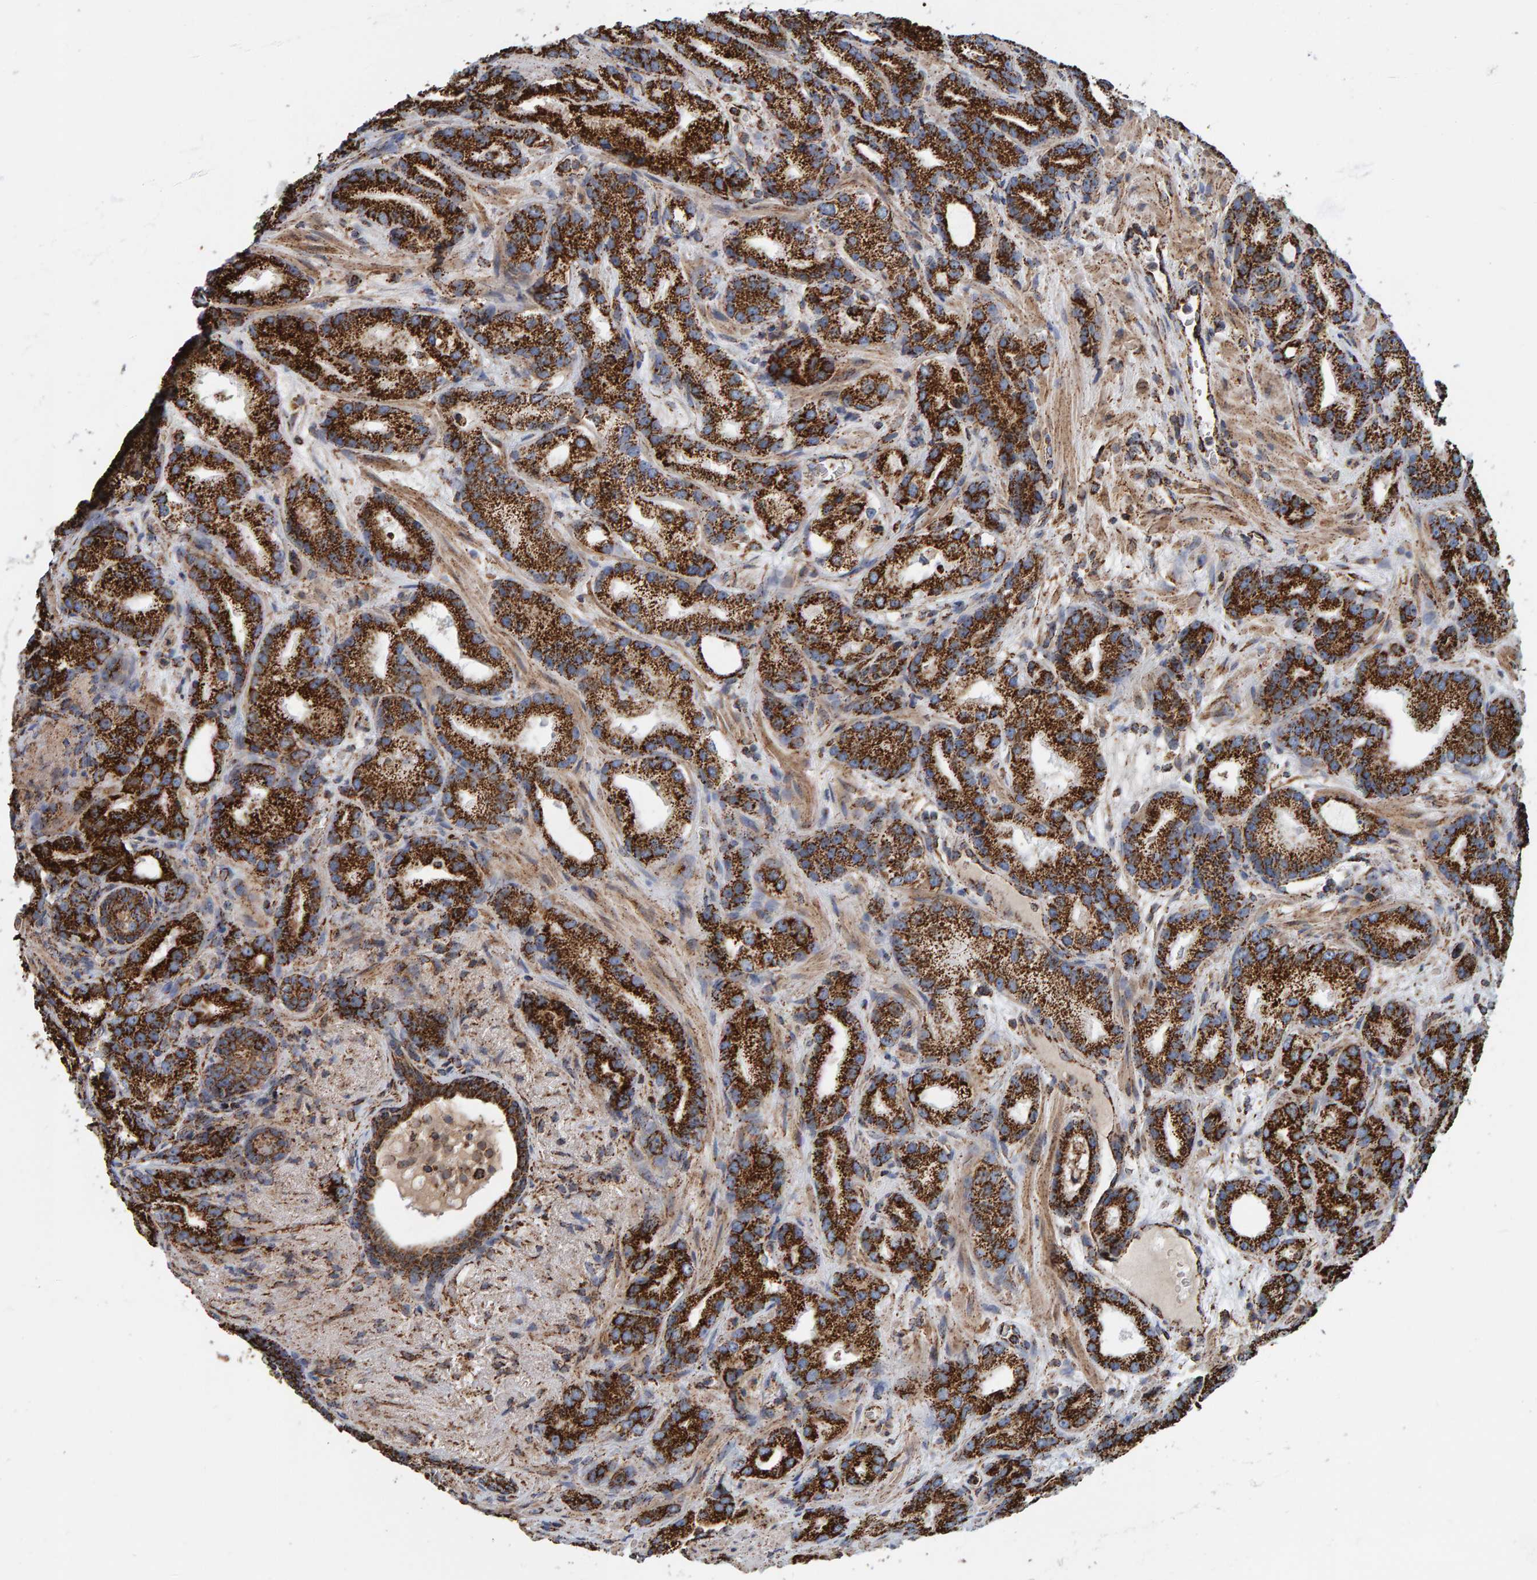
{"staining": {"intensity": "strong", "quantity": ">75%", "location": "cytoplasmic/membranous"}, "tissue": "prostate cancer", "cell_type": "Tumor cells", "image_type": "cancer", "snomed": [{"axis": "morphology", "description": "Adenocarcinoma, High grade"}, {"axis": "topography", "description": "Prostate"}], "caption": "Human prostate adenocarcinoma (high-grade) stained with a protein marker exhibits strong staining in tumor cells.", "gene": "MRPL45", "patient": {"sex": "male", "age": 63}}